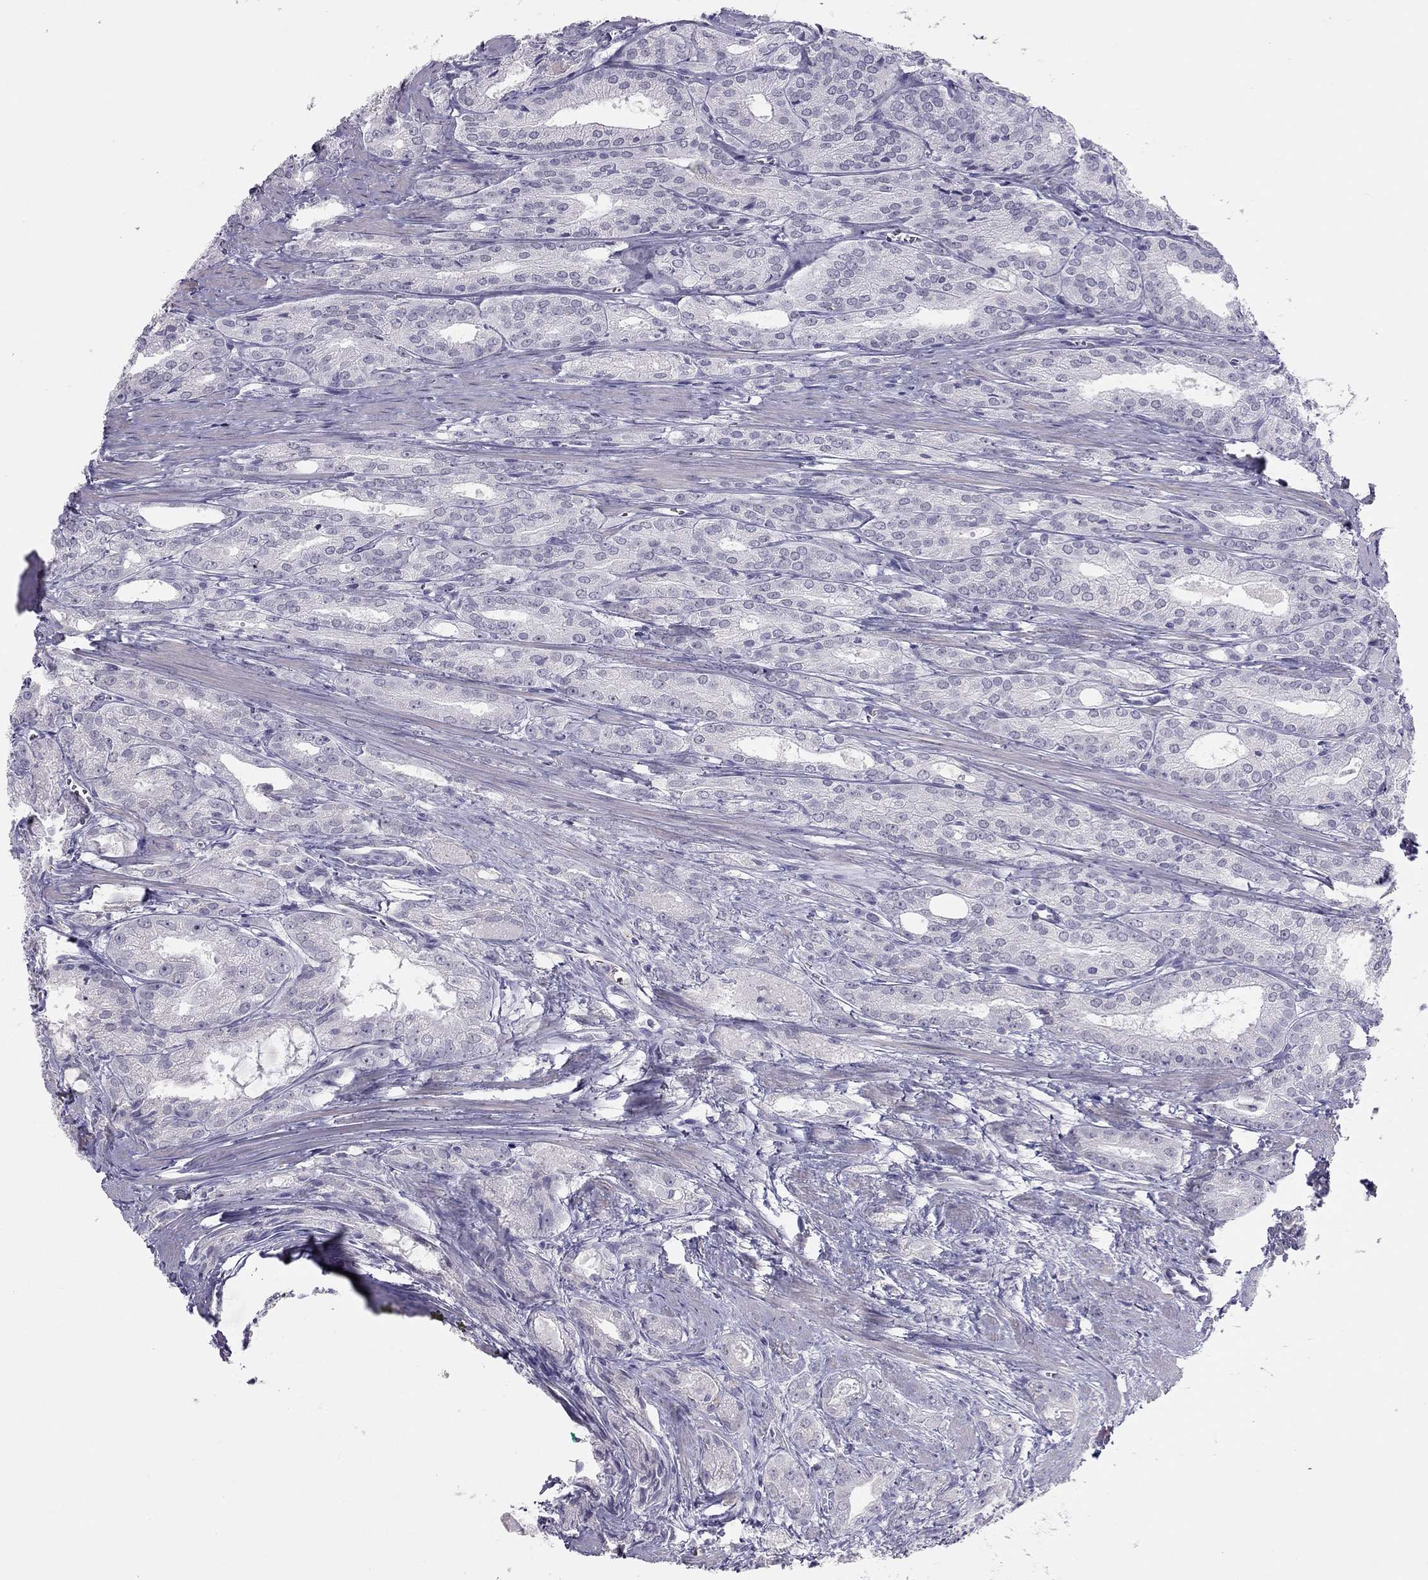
{"staining": {"intensity": "negative", "quantity": "none", "location": "none"}, "tissue": "prostate cancer", "cell_type": "Tumor cells", "image_type": "cancer", "snomed": [{"axis": "morphology", "description": "Adenocarcinoma, NOS"}, {"axis": "morphology", "description": "Adenocarcinoma, High grade"}, {"axis": "topography", "description": "Prostate"}], "caption": "The photomicrograph displays no significant positivity in tumor cells of prostate cancer.", "gene": "SPATA12", "patient": {"sex": "male", "age": 70}}